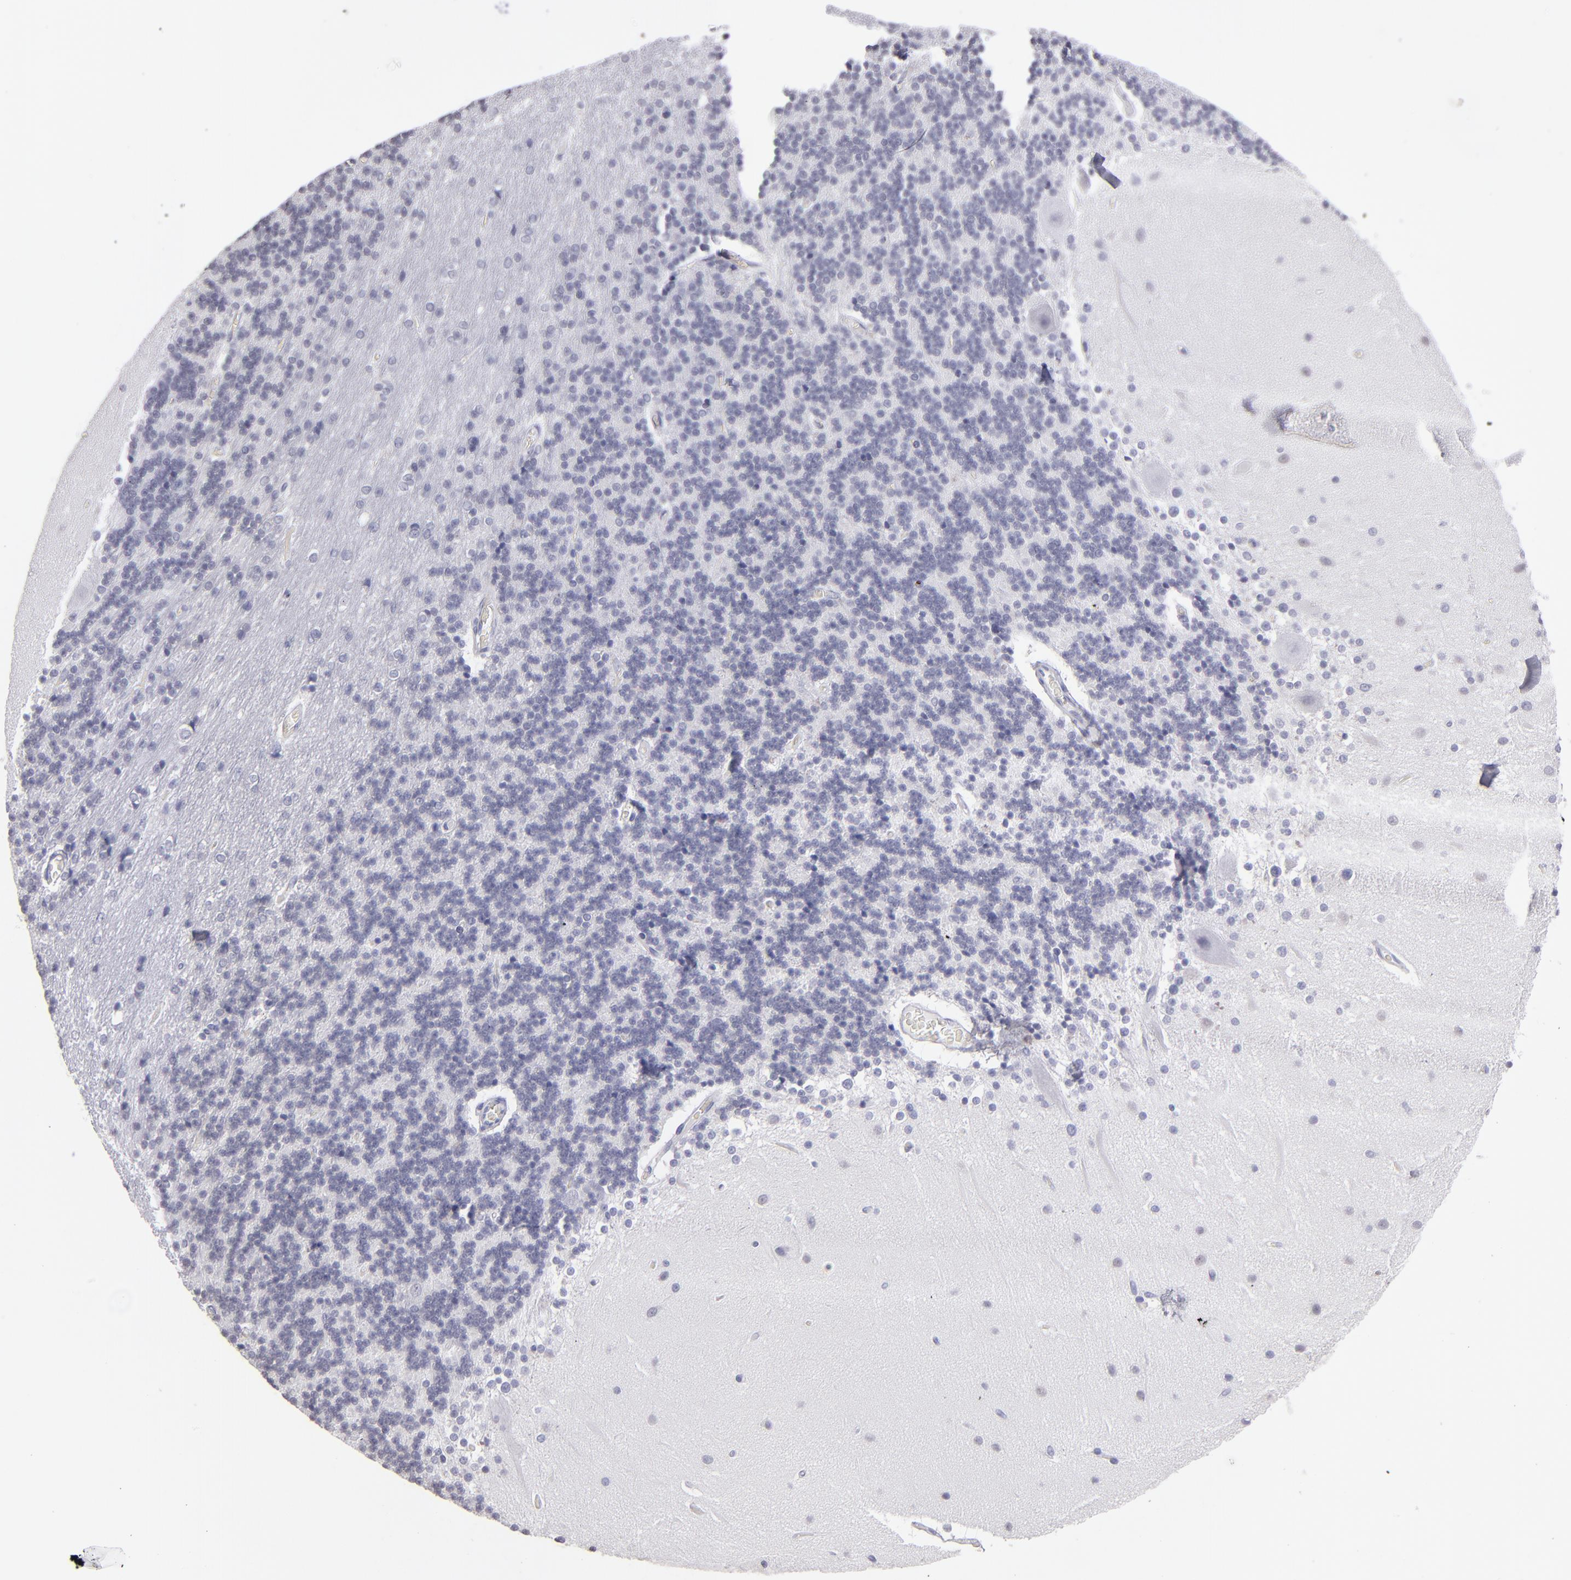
{"staining": {"intensity": "negative", "quantity": "none", "location": "none"}, "tissue": "cerebellum", "cell_type": "Cells in granular layer", "image_type": "normal", "snomed": [{"axis": "morphology", "description": "Normal tissue, NOS"}, {"axis": "topography", "description": "Cerebellum"}], "caption": "Cerebellum was stained to show a protein in brown. There is no significant positivity in cells in granular layer. Nuclei are stained in blue.", "gene": "ALDOB", "patient": {"sex": "female", "age": 54}}